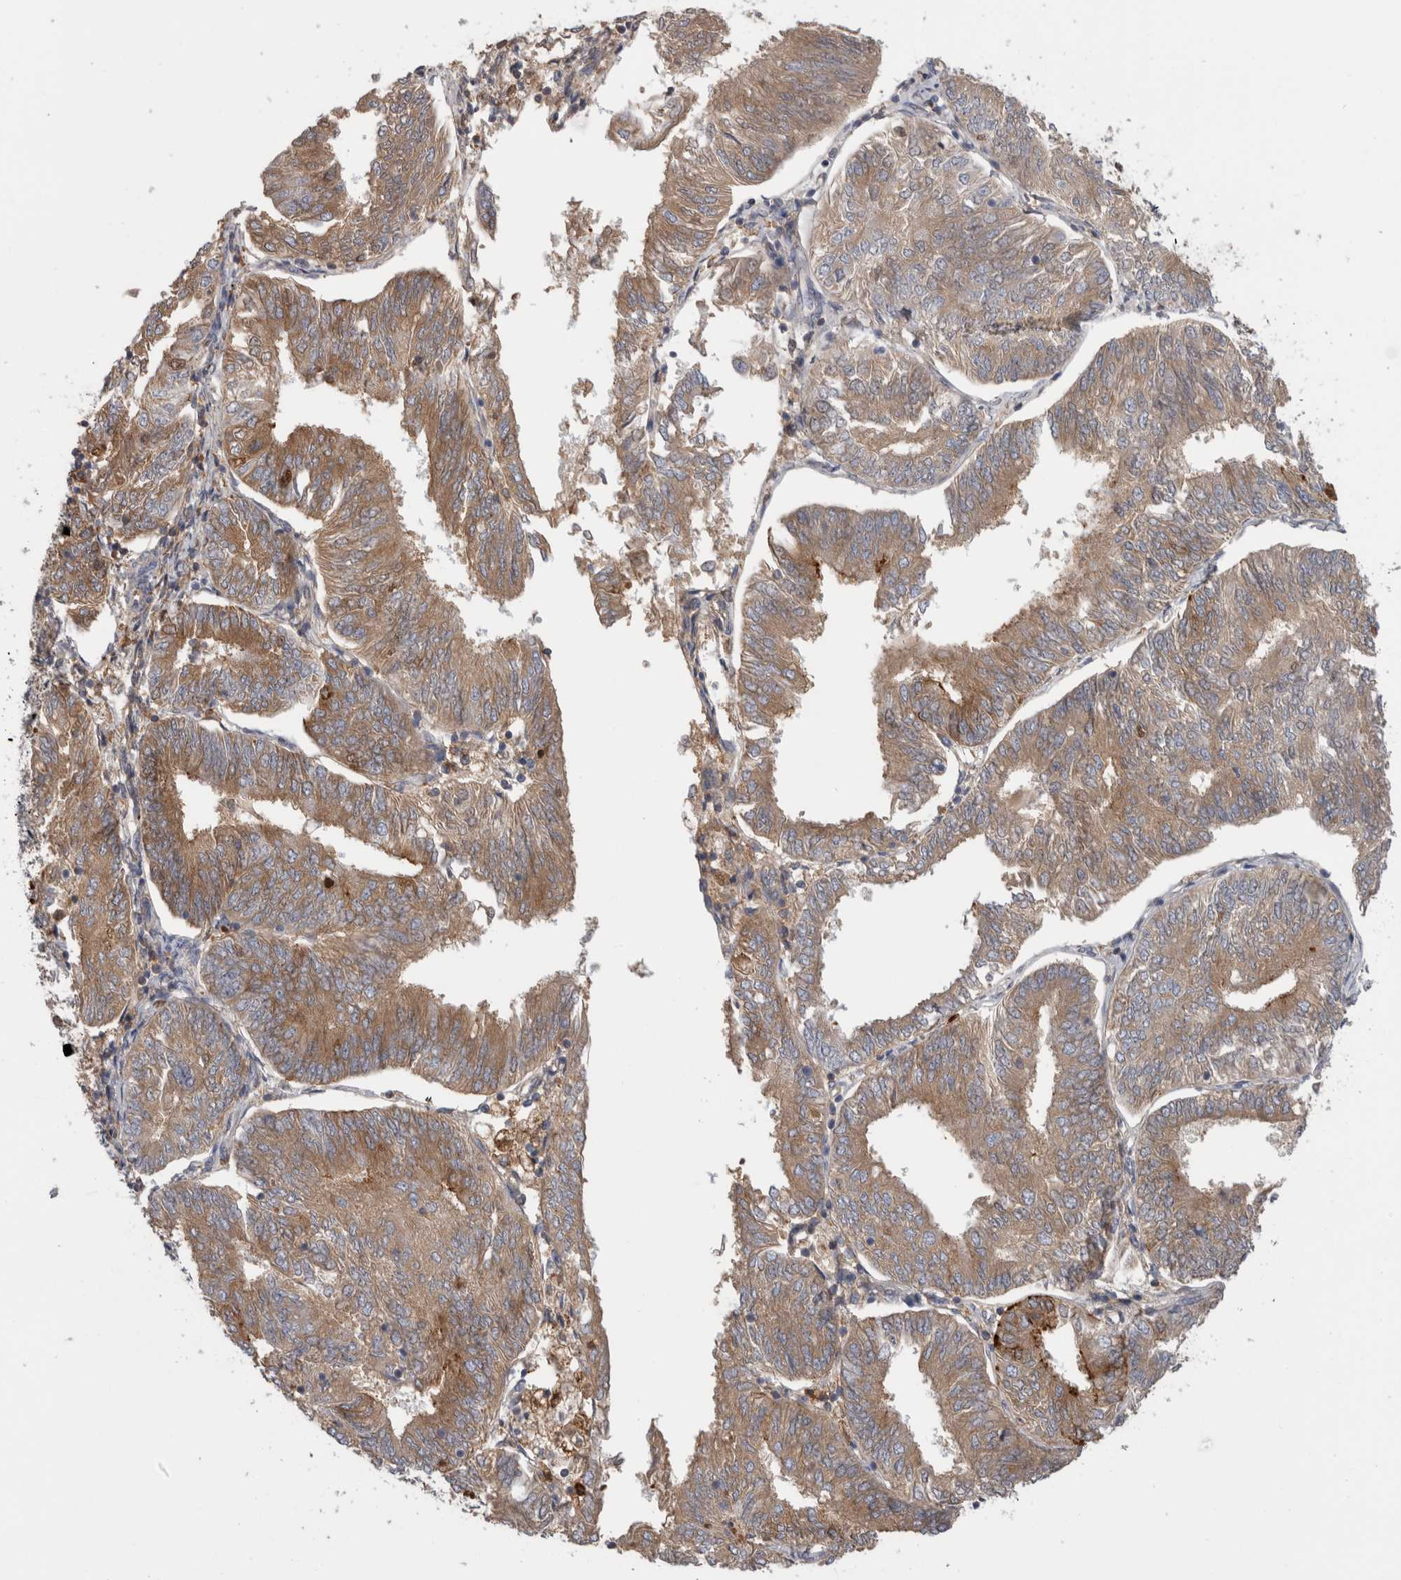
{"staining": {"intensity": "moderate", "quantity": ">75%", "location": "cytoplasmic/membranous"}, "tissue": "endometrial cancer", "cell_type": "Tumor cells", "image_type": "cancer", "snomed": [{"axis": "morphology", "description": "Adenocarcinoma, NOS"}, {"axis": "topography", "description": "Endometrium"}], "caption": "Immunohistochemistry photomicrograph of endometrial cancer stained for a protein (brown), which displays medium levels of moderate cytoplasmic/membranous staining in about >75% of tumor cells.", "gene": "TBCE", "patient": {"sex": "female", "age": 58}}